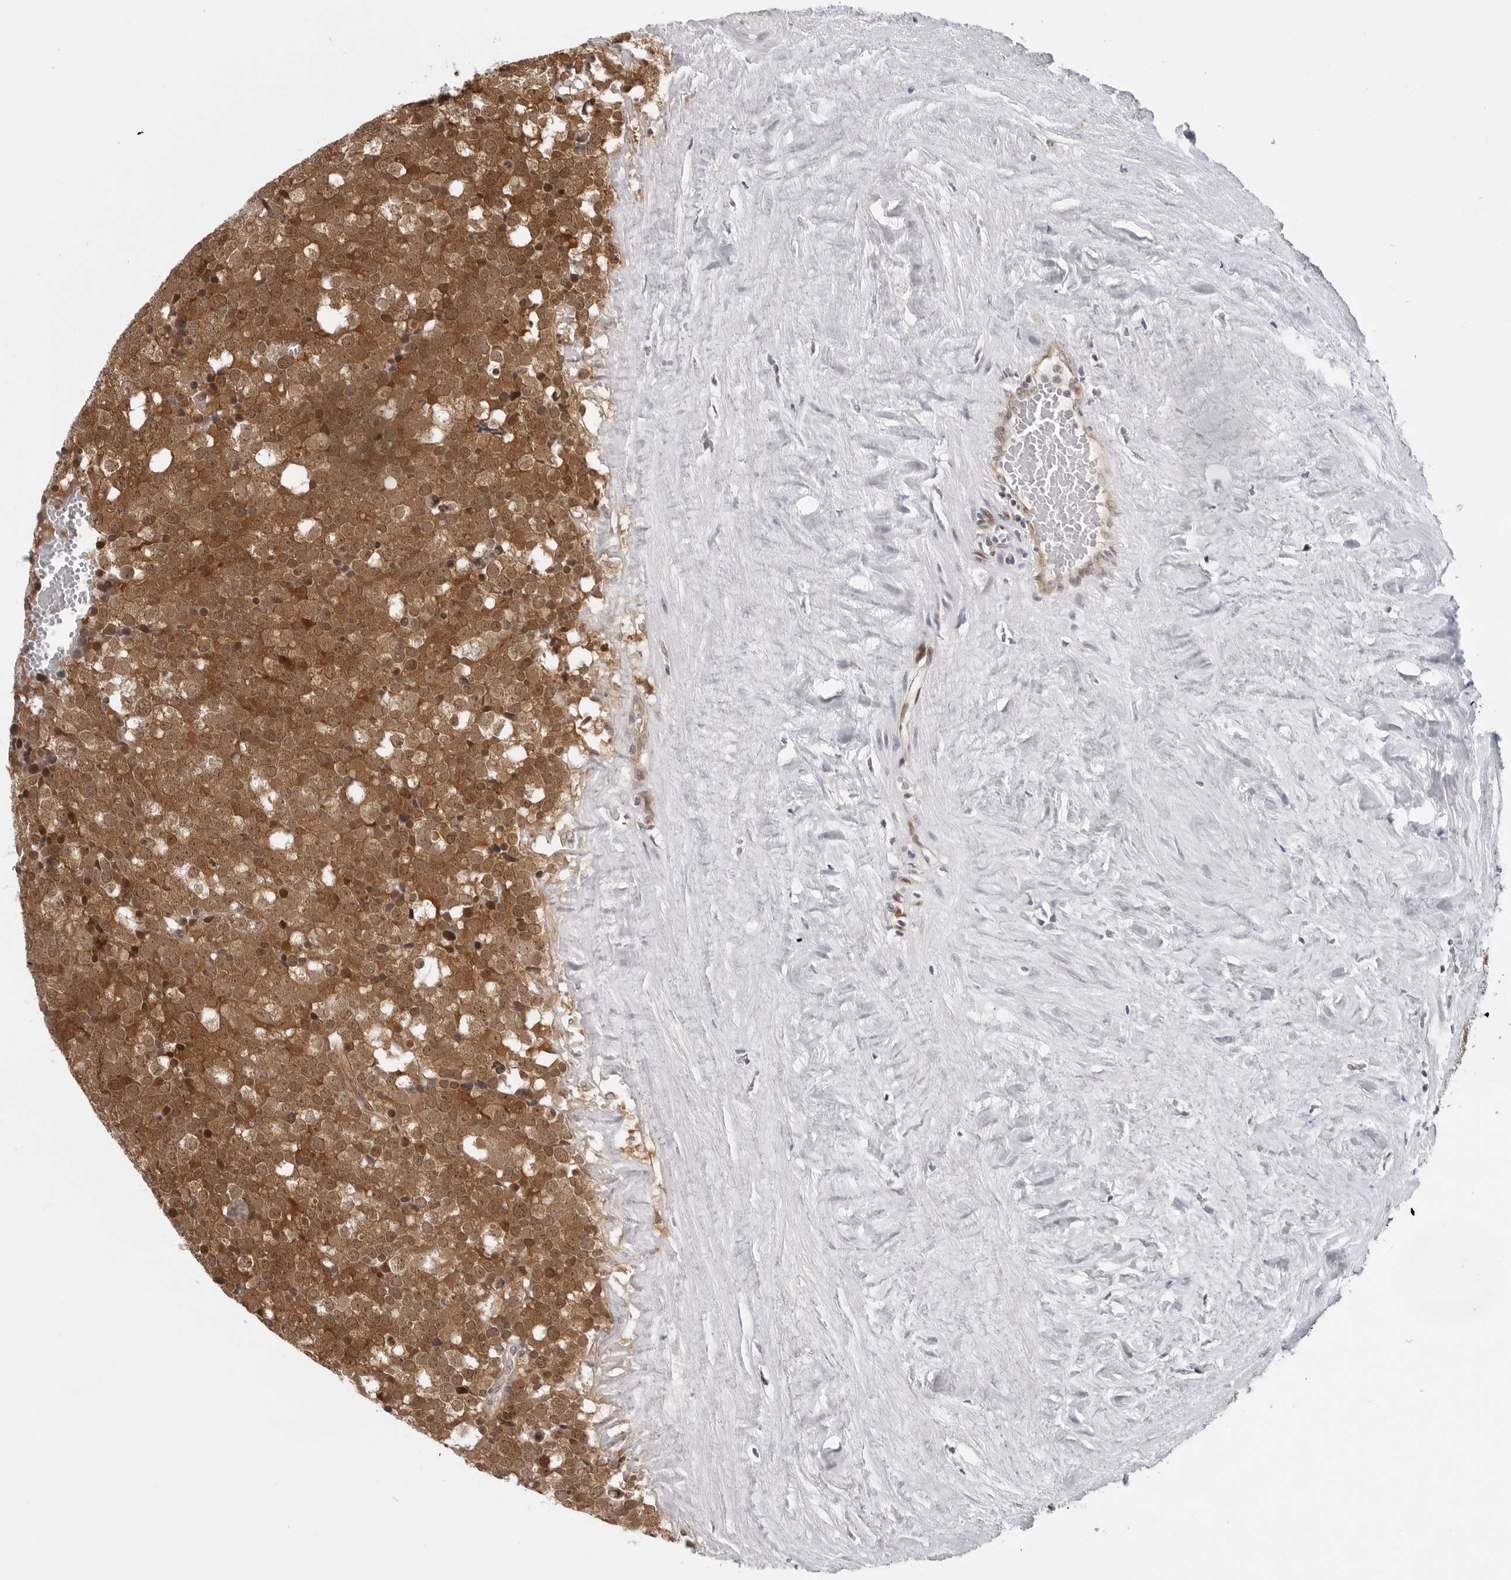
{"staining": {"intensity": "moderate", "quantity": ">75%", "location": "cytoplasmic/membranous"}, "tissue": "testis cancer", "cell_type": "Tumor cells", "image_type": "cancer", "snomed": [{"axis": "morphology", "description": "Seminoma, NOS"}, {"axis": "topography", "description": "Testis"}], "caption": "IHC micrograph of neoplastic tissue: human testis cancer (seminoma) stained using IHC exhibits medium levels of moderate protein expression localized specifically in the cytoplasmic/membranous of tumor cells, appearing as a cytoplasmic/membranous brown color.", "gene": "CASP7", "patient": {"sex": "male", "age": 71}}